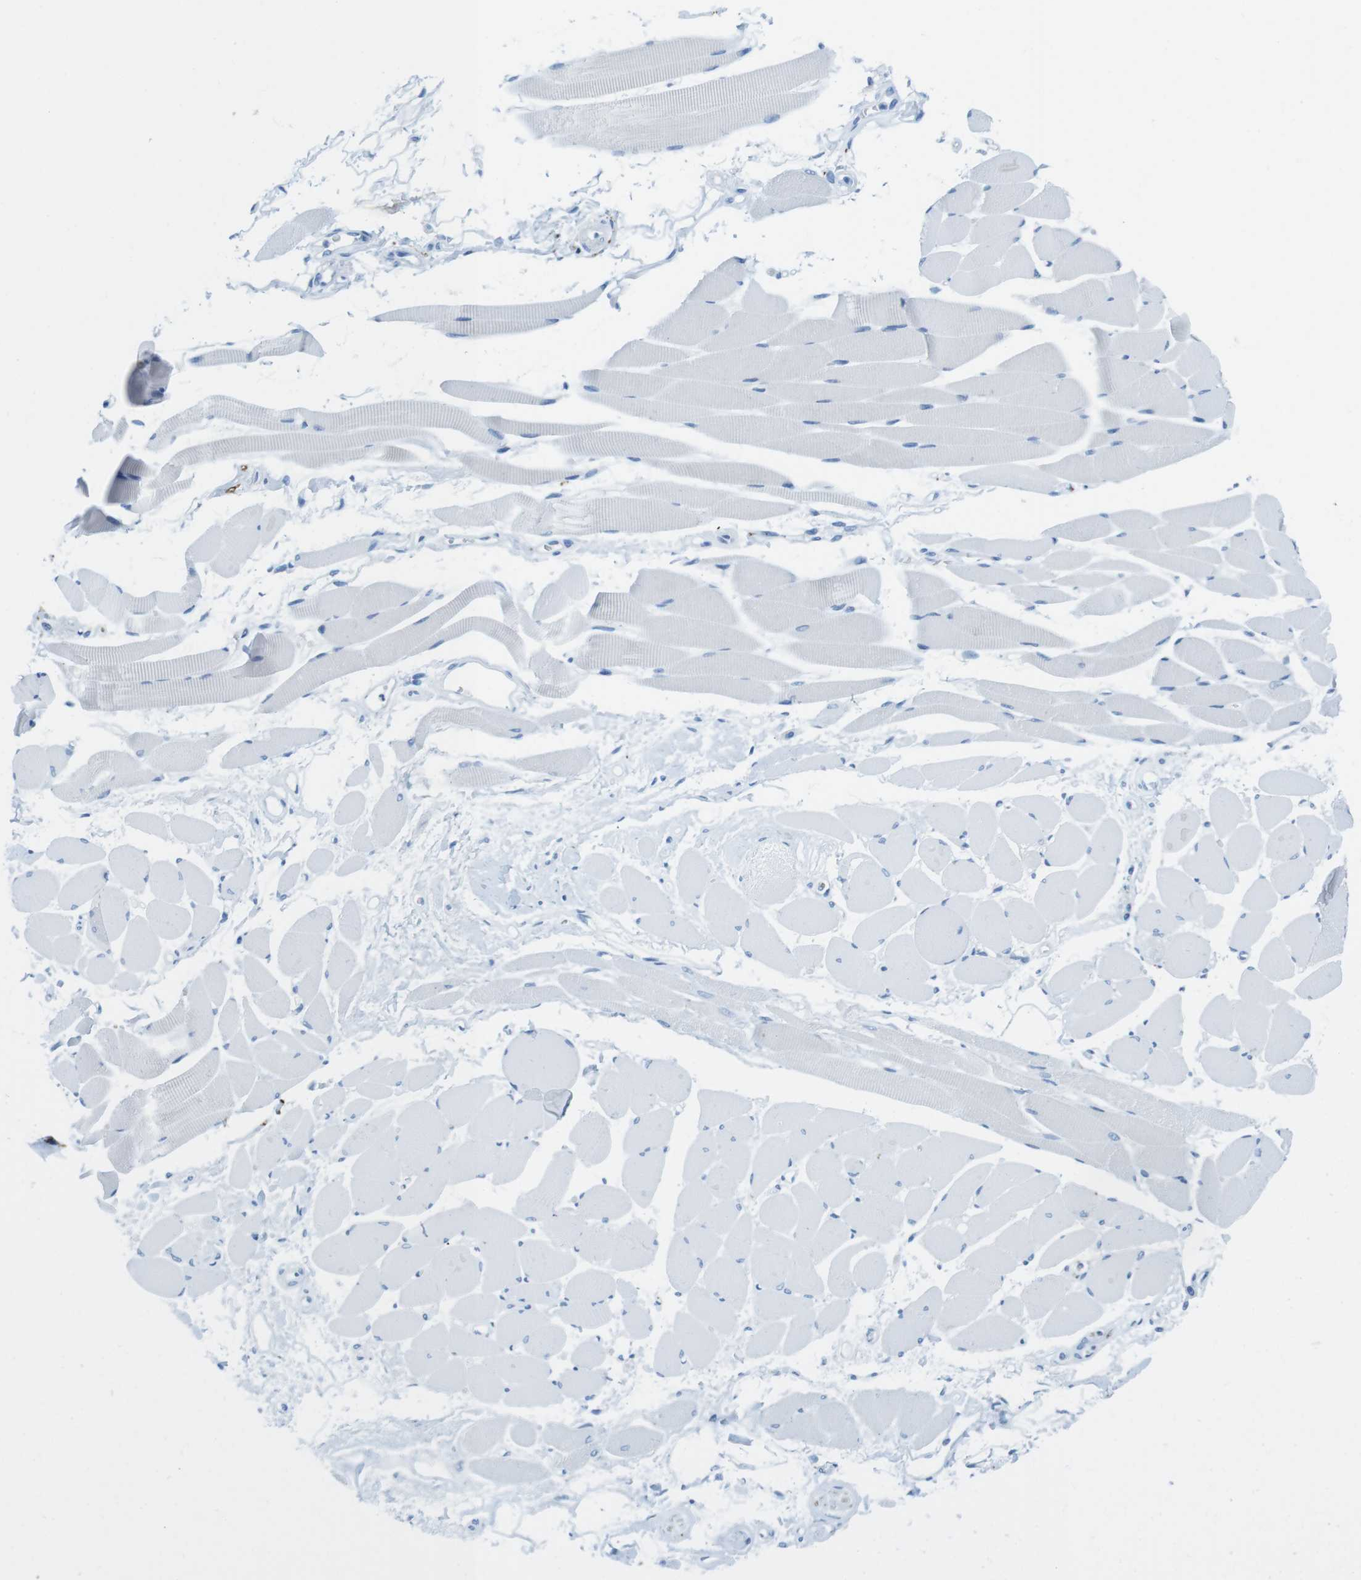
{"staining": {"intensity": "negative", "quantity": "none", "location": "none"}, "tissue": "skeletal muscle", "cell_type": "Myocytes", "image_type": "normal", "snomed": [{"axis": "morphology", "description": "Normal tissue, NOS"}, {"axis": "topography", "description": "Skeletal muscle"}, {"axis": "topography", "description": "Peripheral nerve tissue"}], "caption": "This is an immunohistochemistry (IHC) histopathology image of unremarkable skeletal muscle. There is no expression in myocytes.", "gene": "GAP43", "patient": {"sex": "female", "age": 84}}